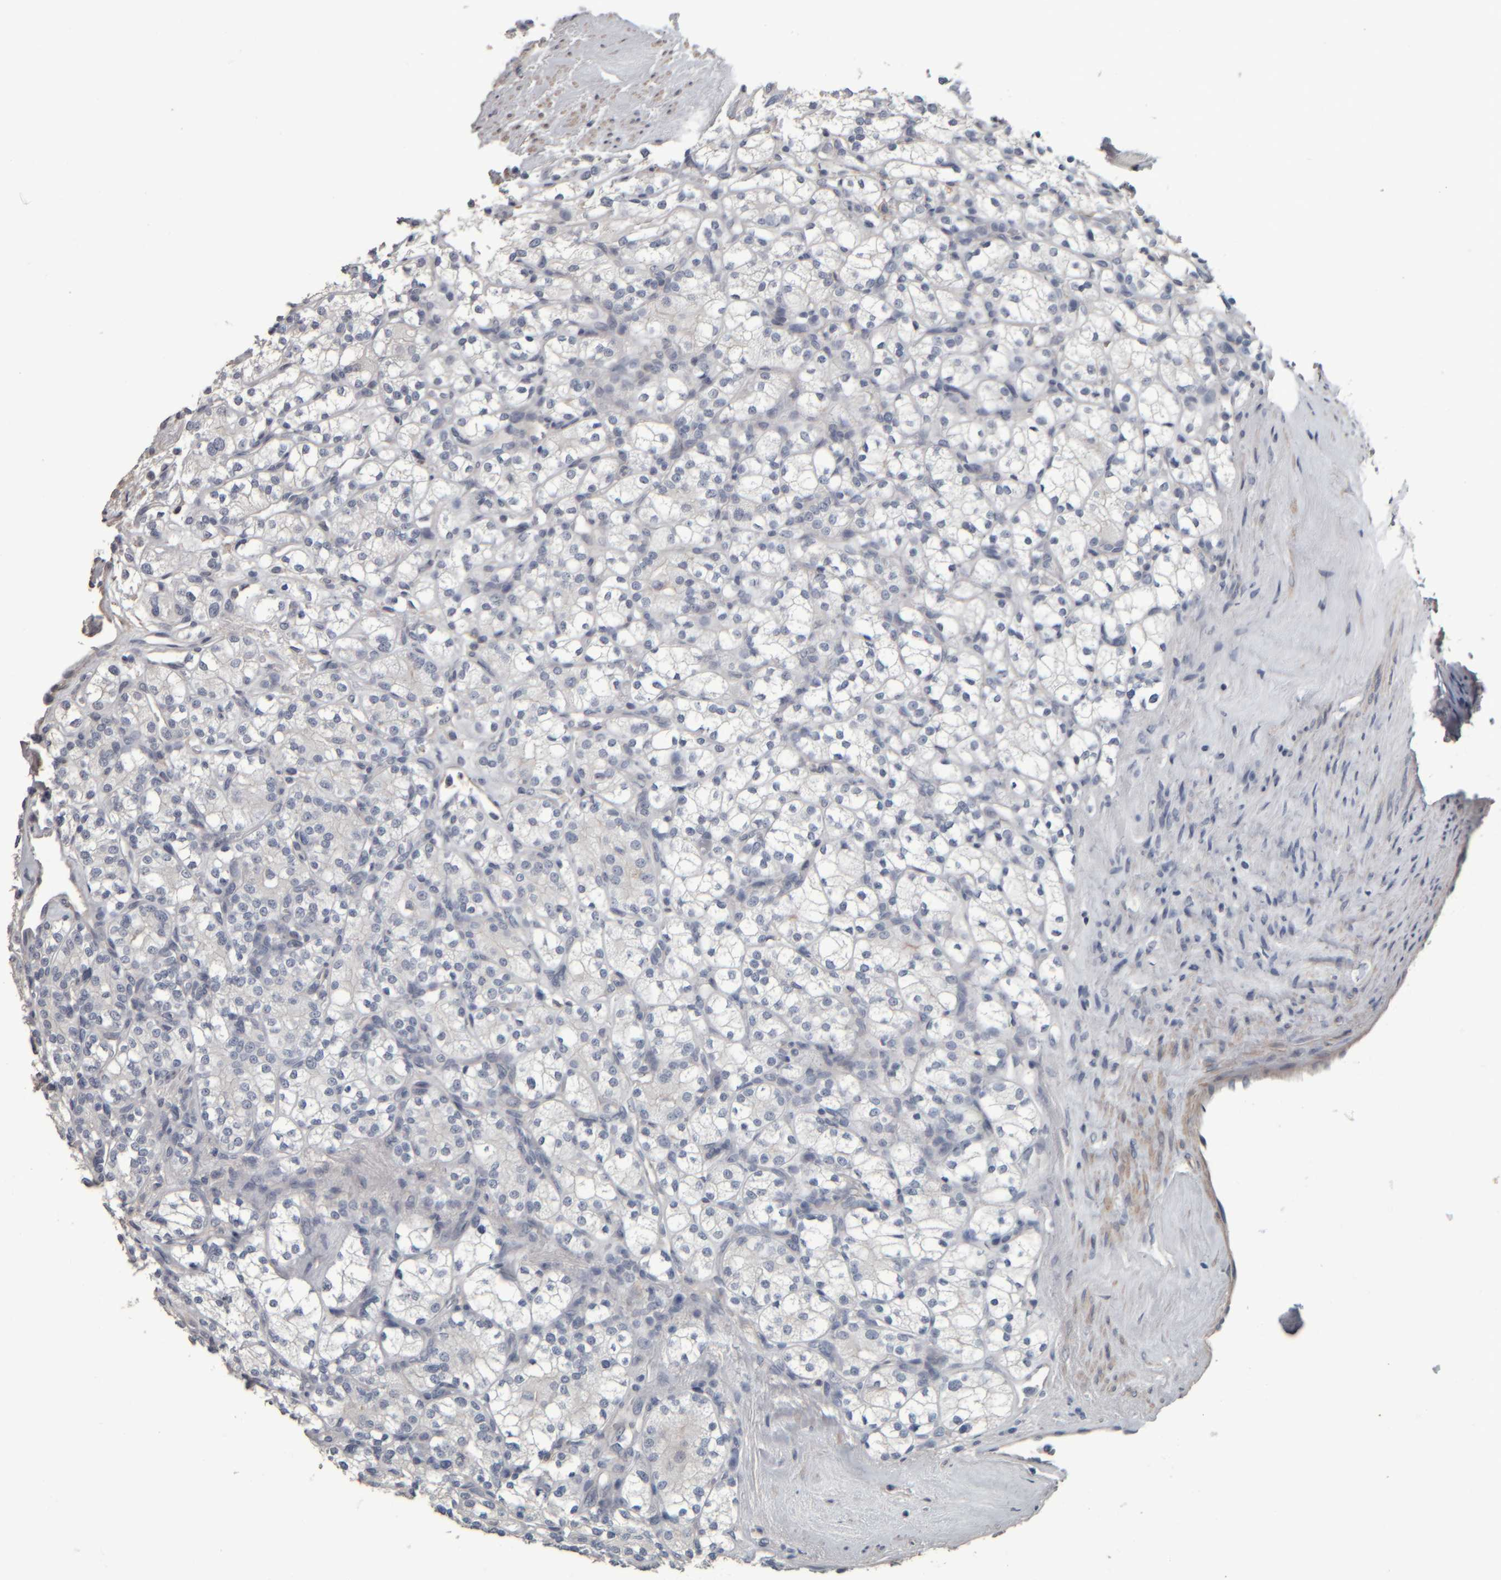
{"staining": {"intensity": "negative", "quantity": "none", "location": "none"}, "tissue": "renal cancer", "cell_type": "Tumor cells", "image_type": "cancer", "snomed": [{"axis": "morphology", "description": "Adenocarcinoma, NOS"}, {"axis": "topography", "description": "Kidney"}], "caption": "IHC micrograph of human renal adenocarcinoma stained for a protein (brown), which exhibits no staining in tumor cells.", "gene": "CAVIN4", "patient": {"sex": "male", "age": 77}}